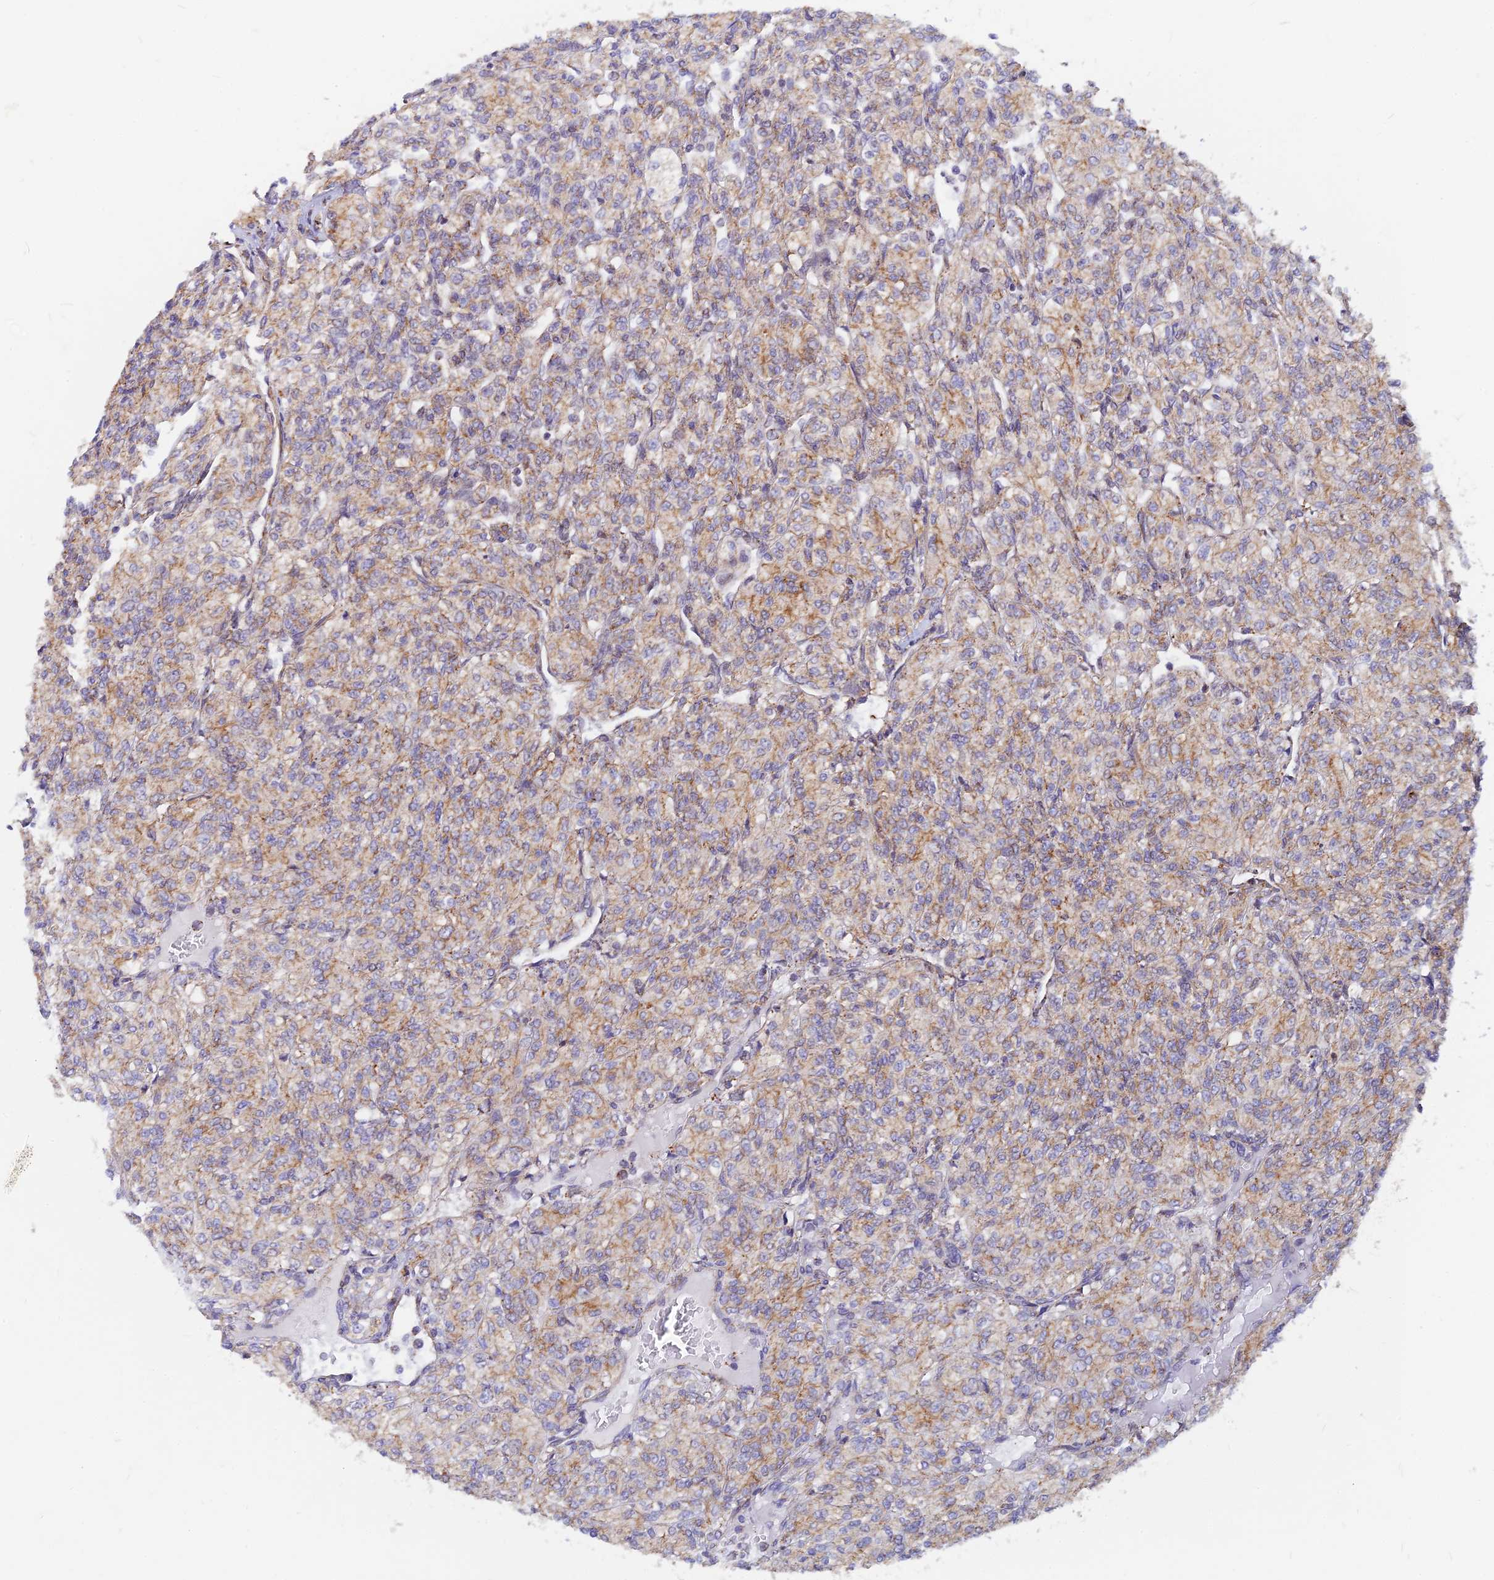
{"staining": {"intensity": "weak", "quantity": "25%-75%", "location": "cytoplasmic/membranous"}, "tissue": "renal cancer", "cell_type": "Tumor cells", "image_type": "cancer", "snomed": [{"axis": "morphology", "description": "Adenocarcinoma, NOS"}, {"axis": "topography", "description": "Kidney"}], "caption": "This histopathology image shows IHC staining of renal adenocarcinoma, with low weak cytoplasmic/membranous expression in about 25%-75% of tumor cells.", "gene": "VSTM2L", "patient": {"sex": "male", "age": 77}}